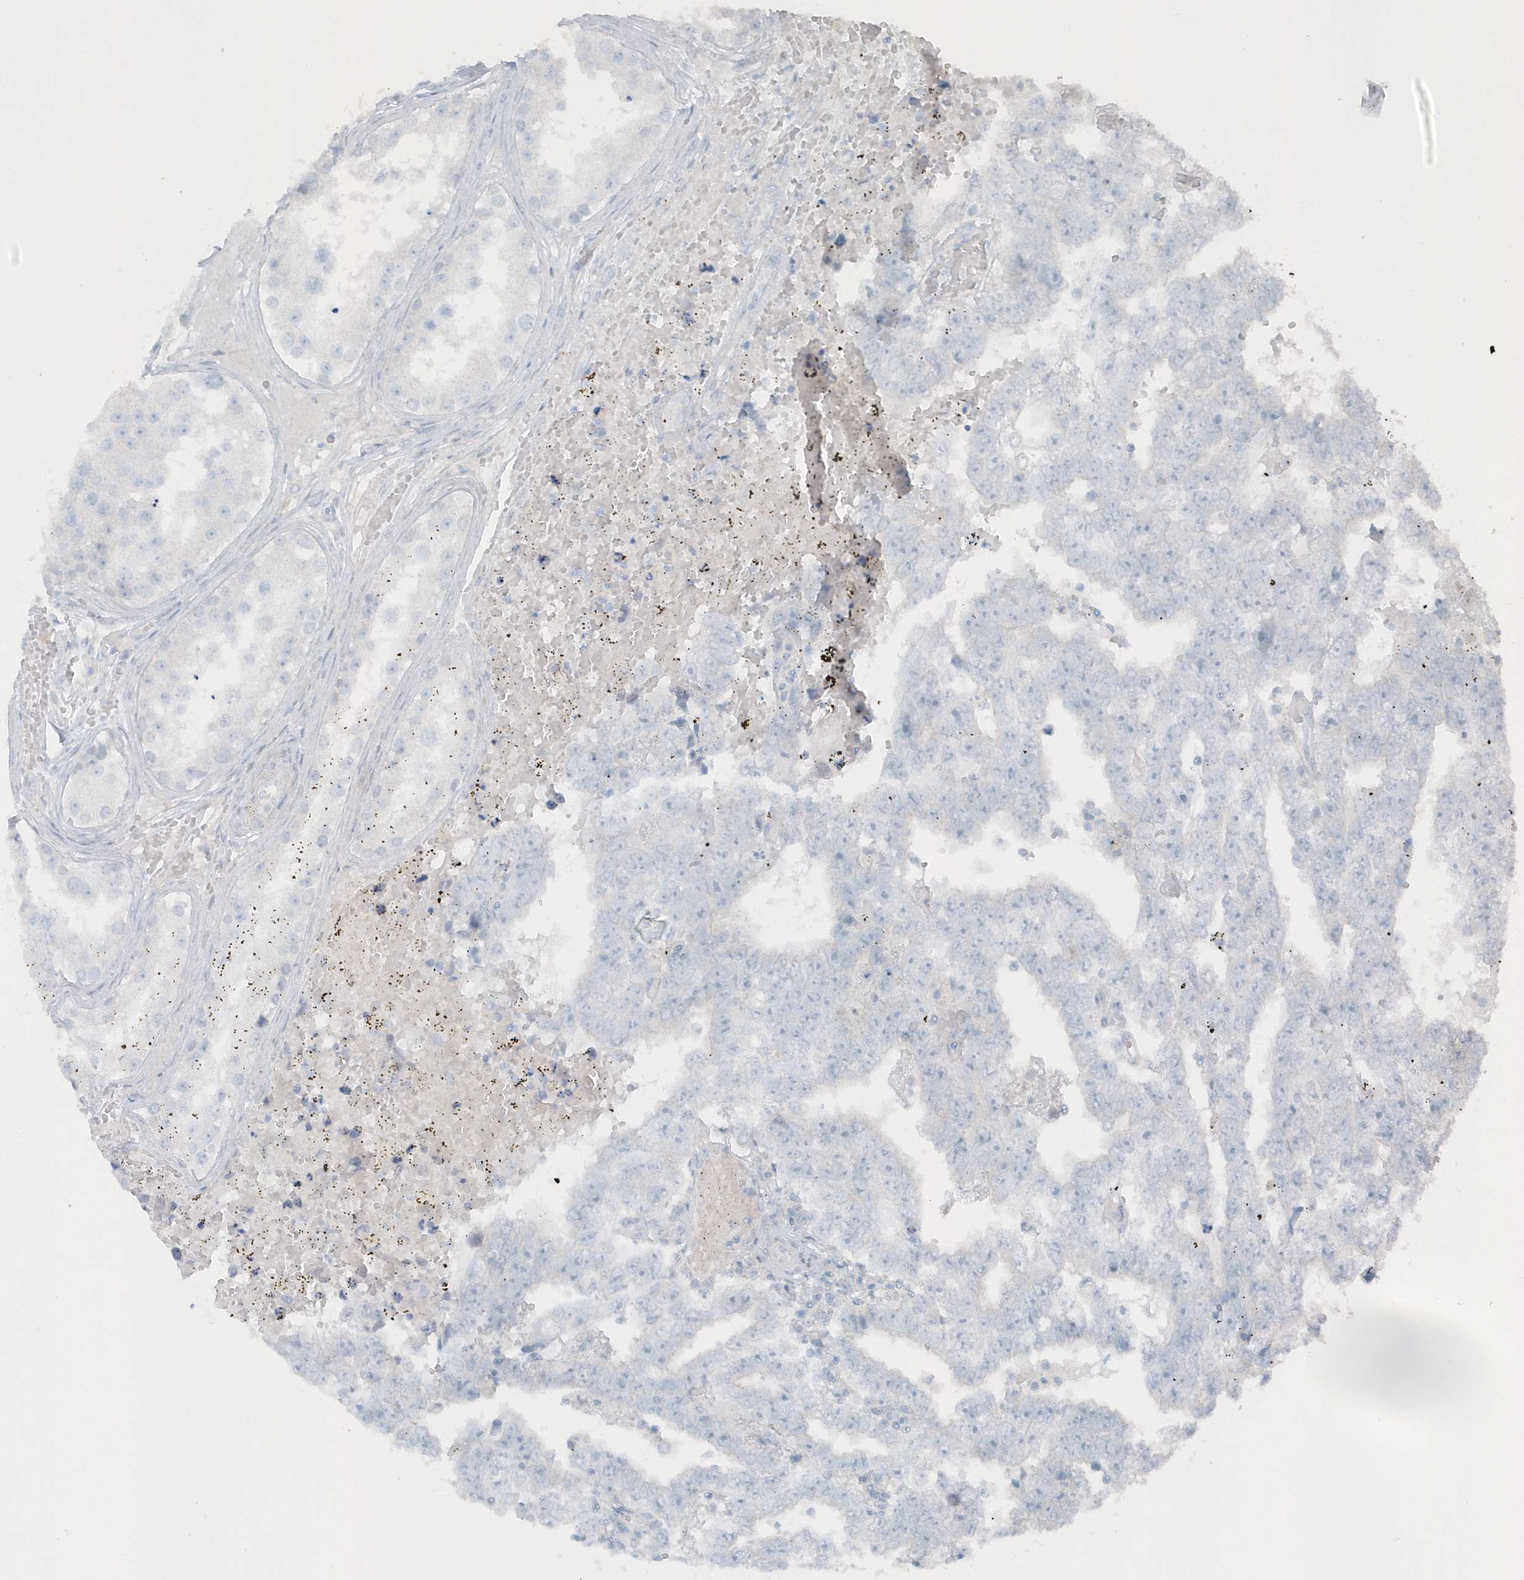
{"staining": {"intensity": "negative", "quantity": "none", "location": "none"}, "tissue": "testis cancer", "cell_type": "Tumor cells", "image_type": "cancer", "snomed": [{"axis": "morphology", "description": "Carcinoma, Embryonal, NOS"}, {"axis": "topography", "description": "Testis"}], "caption": "IHC histopathology image of human testis embryonal carcinoma stained for a protein (brown), which demonstrates no positivity in tumor cells. Brightfield microscopy of immunohistochemistry (IHC) stained with DAB (3,3'-diaminobenzidine) (brown) and hematoxylin (blue), captured at high magnification.", "gene": "ACTC1", "patient": {"sex": "male", "age": 25}}